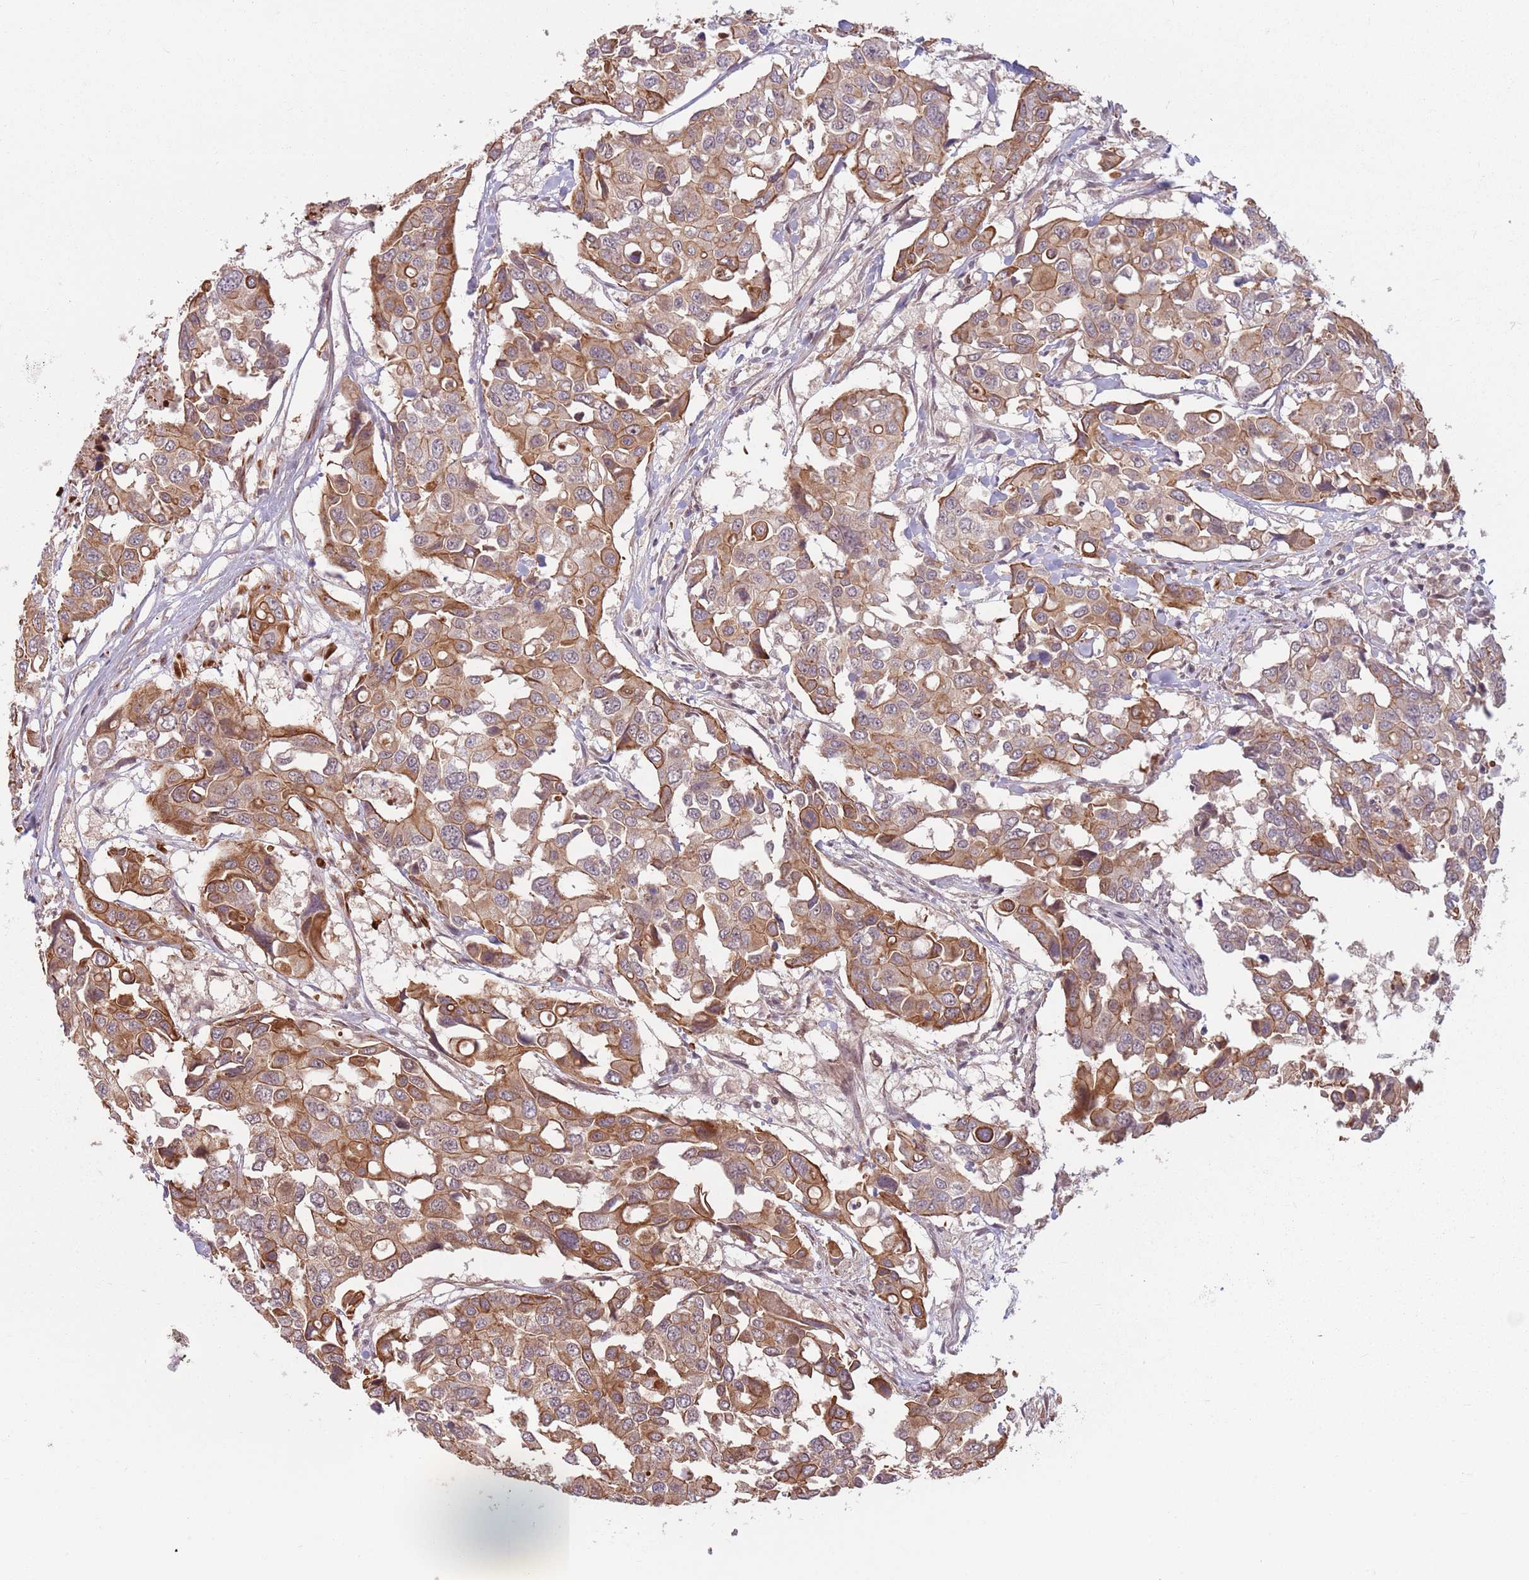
{"staining": {"intensity": "moderate", "quantity": ">75%", "location": "cytoplasmic/membranous"}, "tissue": "colorectal cancer", "cell_type": "Tumor cells", "image_type": "cancer", "snomed": [{"axis": "morphology", "description": "Adenocarcinoma, NOS"}, {"axis": "topography", "description": "Colon"}], "caption": "Colorectal cancer was stained to show a protein in brown. There is medium levels of moderate cytoplasmic/membranous expression in approximately >75% of tumor cells. Immunohistochemistry stains the protein of interest in brown and the nuclei are stained blue.", "gene": "CCDC154", "patient": {"sex": "male", "age": 77}}